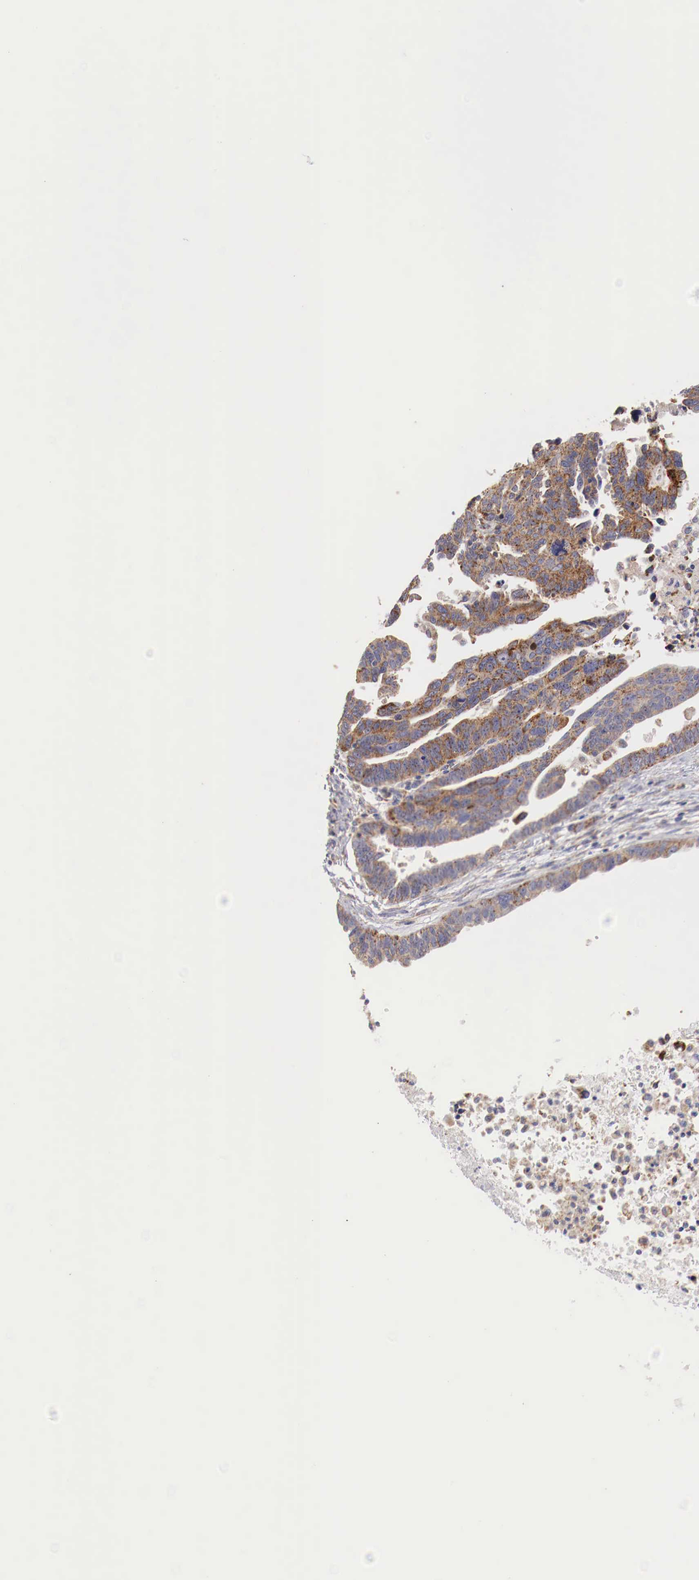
{"staining": {"intensity": "moderate", "quantity": ">75%", "location": "cytoplasmic/membranous"}, "tissue": "ovarian cancer", "cell_type": "Tumor cells", "image_type": "cancer", "snomed": [{"axis": "morphology", "description": "Carcinoma, endometroid"}, {"axis": "morphology", "description": "Cystadenocarcinoma, serous, NOS"}, {"axis": "topography", "description": "Ovary"}], "caption": "An immunohistochemistry micrograph of neoplastic tissue is shown. Protein staining in brown shows moderate cytoplasmic/membranous positivity in ovarian endometroid carcinoma within tumor cells.", "gene": "XPNPEP3", "patient": {"sex": "female", "age": 45}}